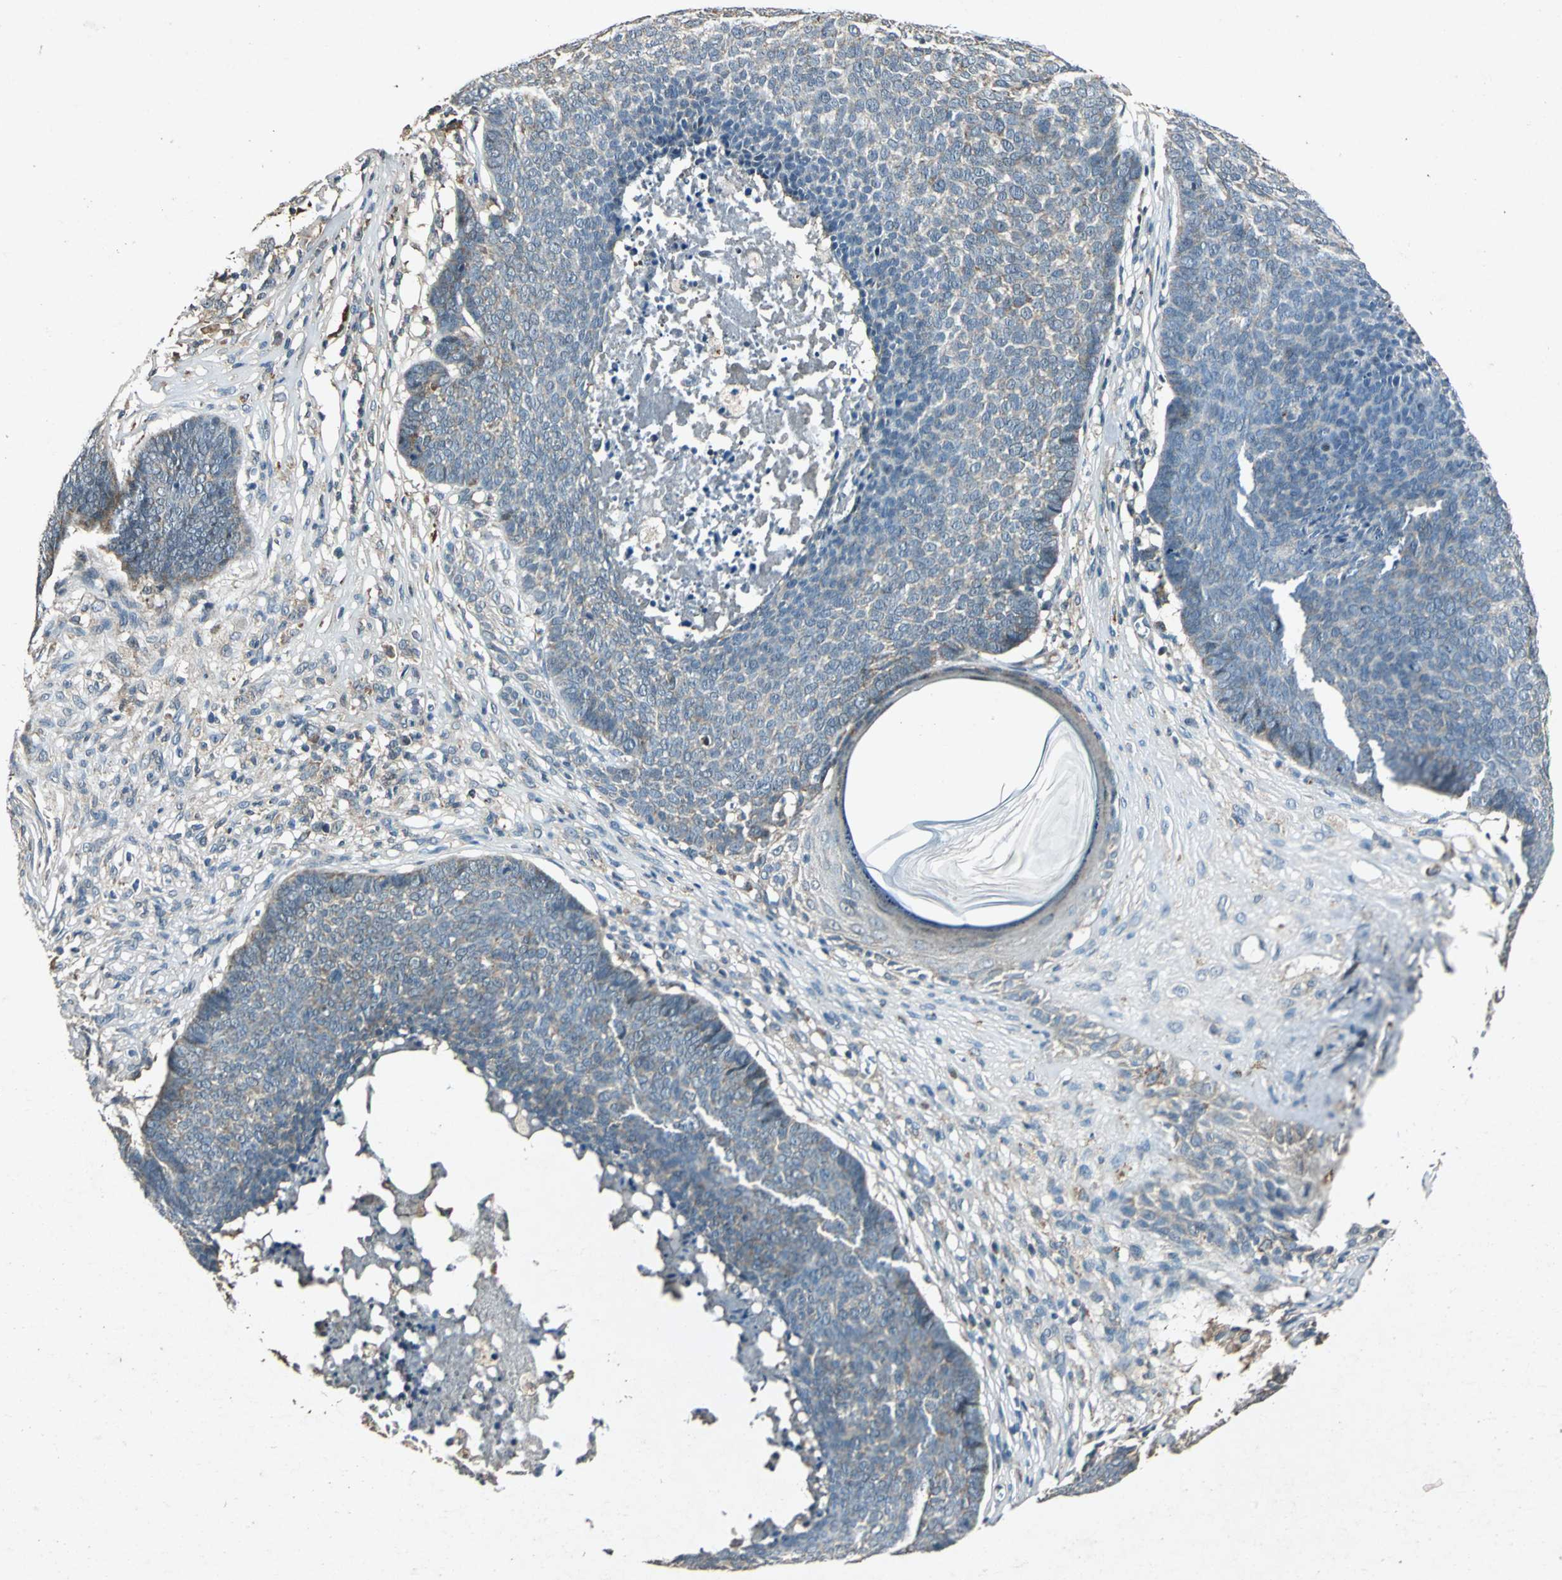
{"staining": {"intensity": "weak", "quantity": "25%-75%", "location": "cytoplasmic/membranous"}, "tissue": "skin cancer", "cell_type": "Tumor cells", "image_type": "cancer", "snomed": [{"axis": "morphology", "description": "Basal cell carcinoma"}, {"axis": "topography", "description": "Skin"}], "caption": "Immunohistochemistry (DAB) staining of human skin cancer (basal cell carcinoma) shows weak cytoplasmic/membranous protein staining in approximately 25%-75% of tumor cells.", "gene": "AHSA1", "patient": {"sex": "male", "age": 84}}